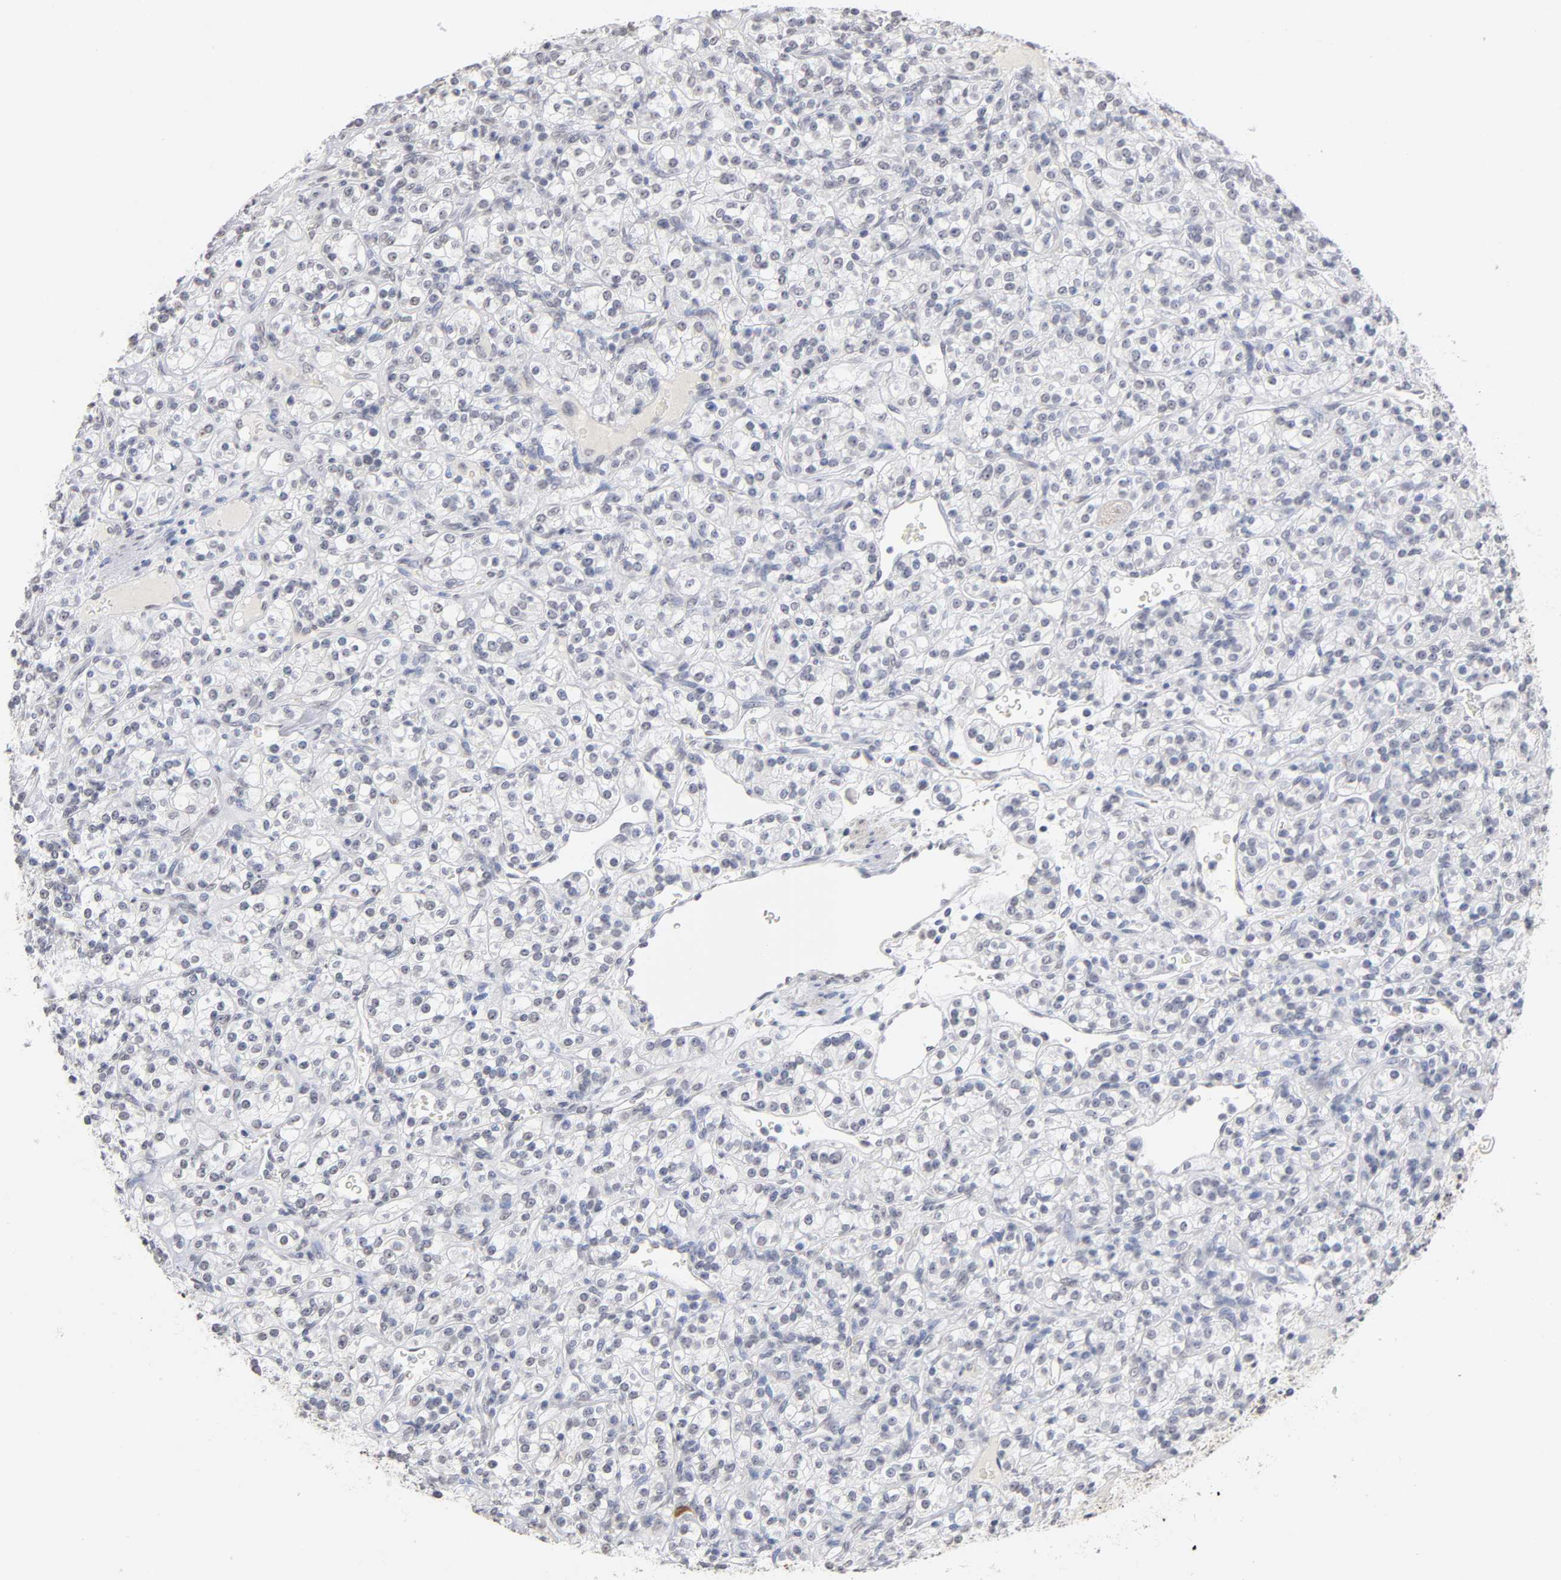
{"staining": {"intensity": "negative", "quantity": "none", "location": "none"}, "tissue": "renal cancer", "cell_type": "Tumor cells", "image_type": "cancer", "snomed": [{"axis": "morphology", "description": "Adenocarcinoma, NOS"}, {"axis": "topography", "description": "Kidney"}], "caption": "There is no significant expression in tumor cells of renal adenocarcinoma. Nuclei are stained in blue.", "gene": "CRABP2", "patient": {"sex": "male", "age": 77}}